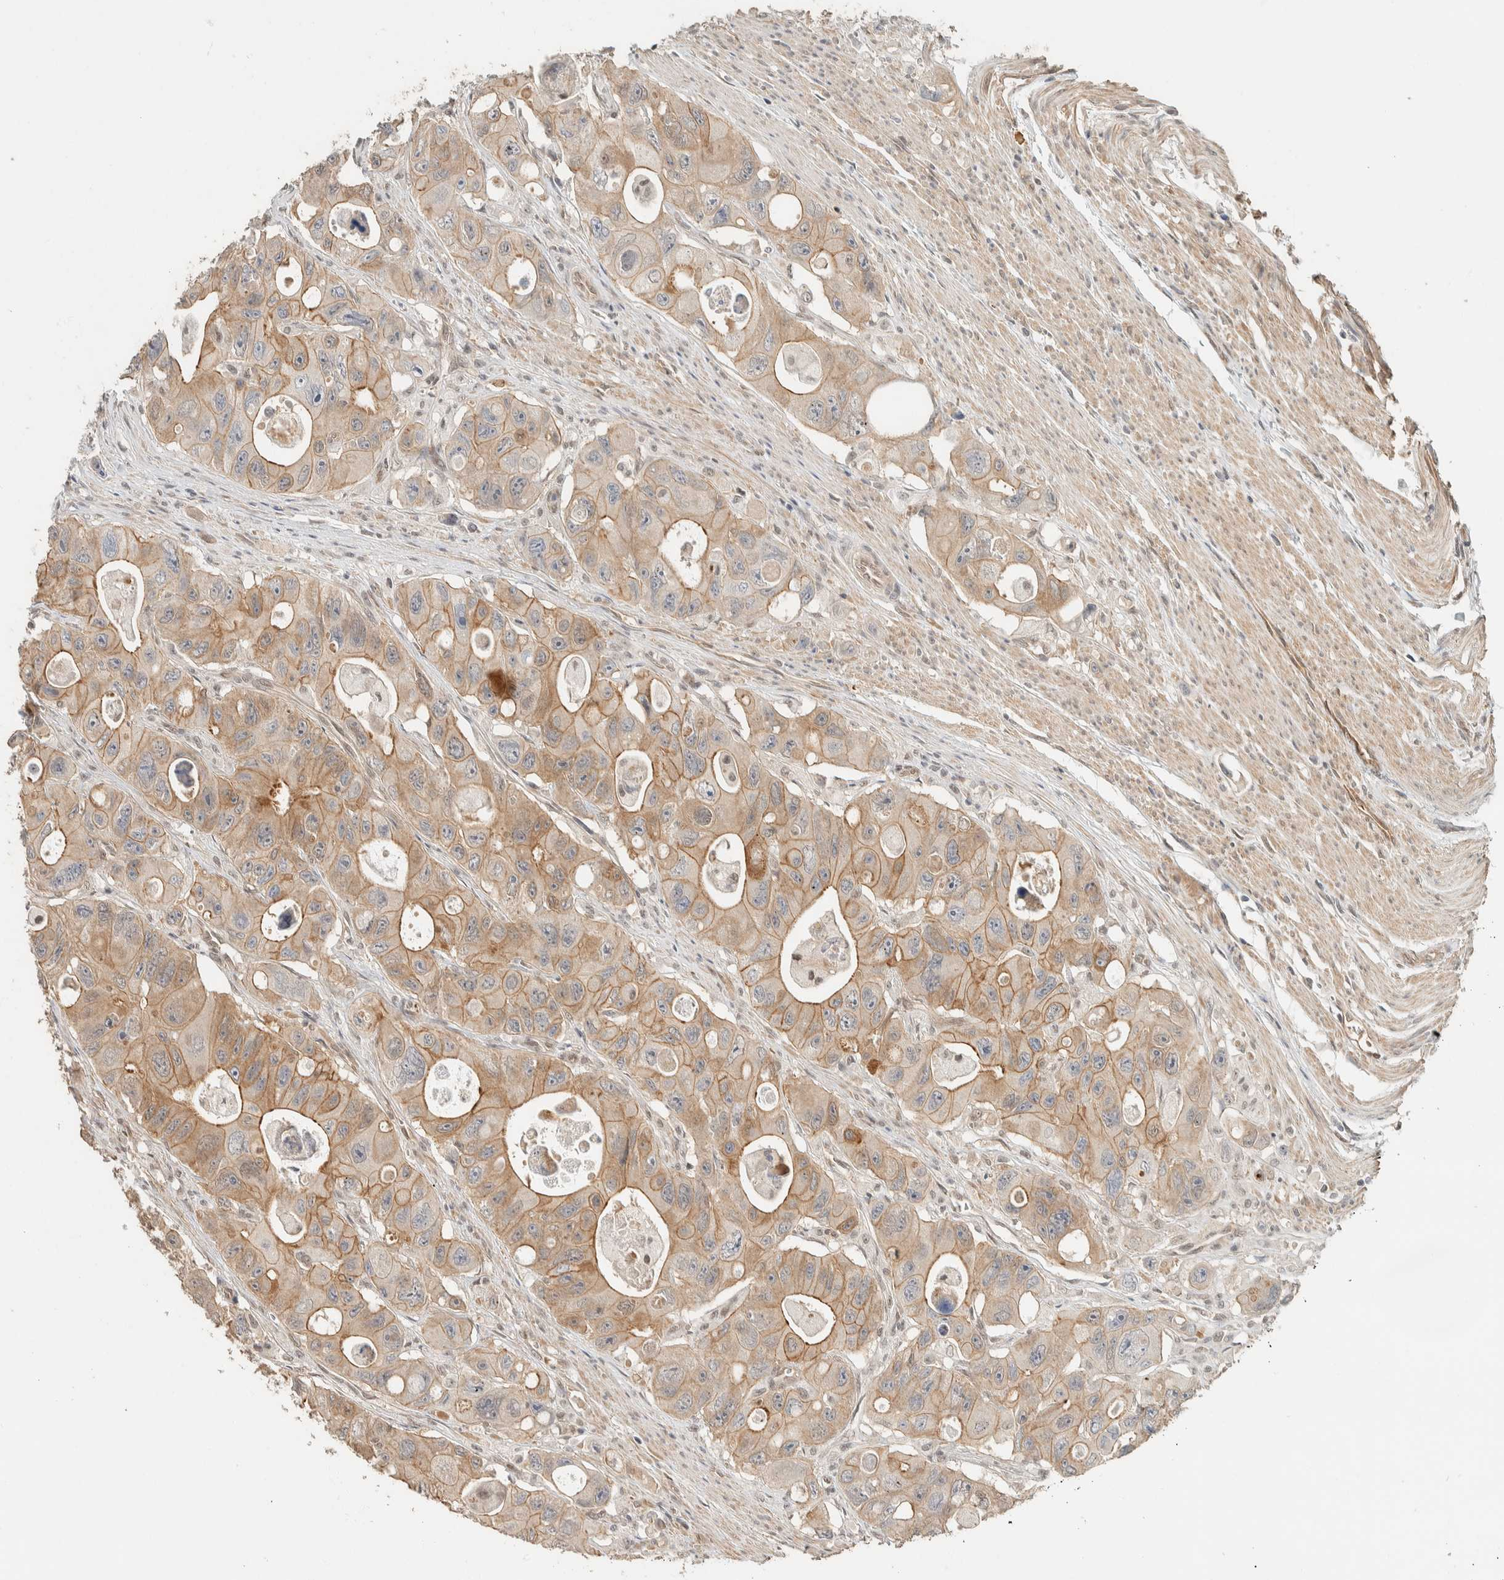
{"staining": {"intensity": "weak", "quantity": ">75%", "location": "cytoplasmic/membranous"}, "tissue": "colorectal cancer", "cell_type": "Tumor cells", "image_type": "cancer", "snomed": [{"axis": "morphology", "description": "Adenocarcinoma, NOS"}, {"axis": "topography", "description": "Colon"}], "caption": "Colorectal cancer tissue shows weak cytoplasmic/membranous expression in about >75% of tumor cells", "gene": "ZBTB2", "patient": {"sex": "female", "age": 46}}